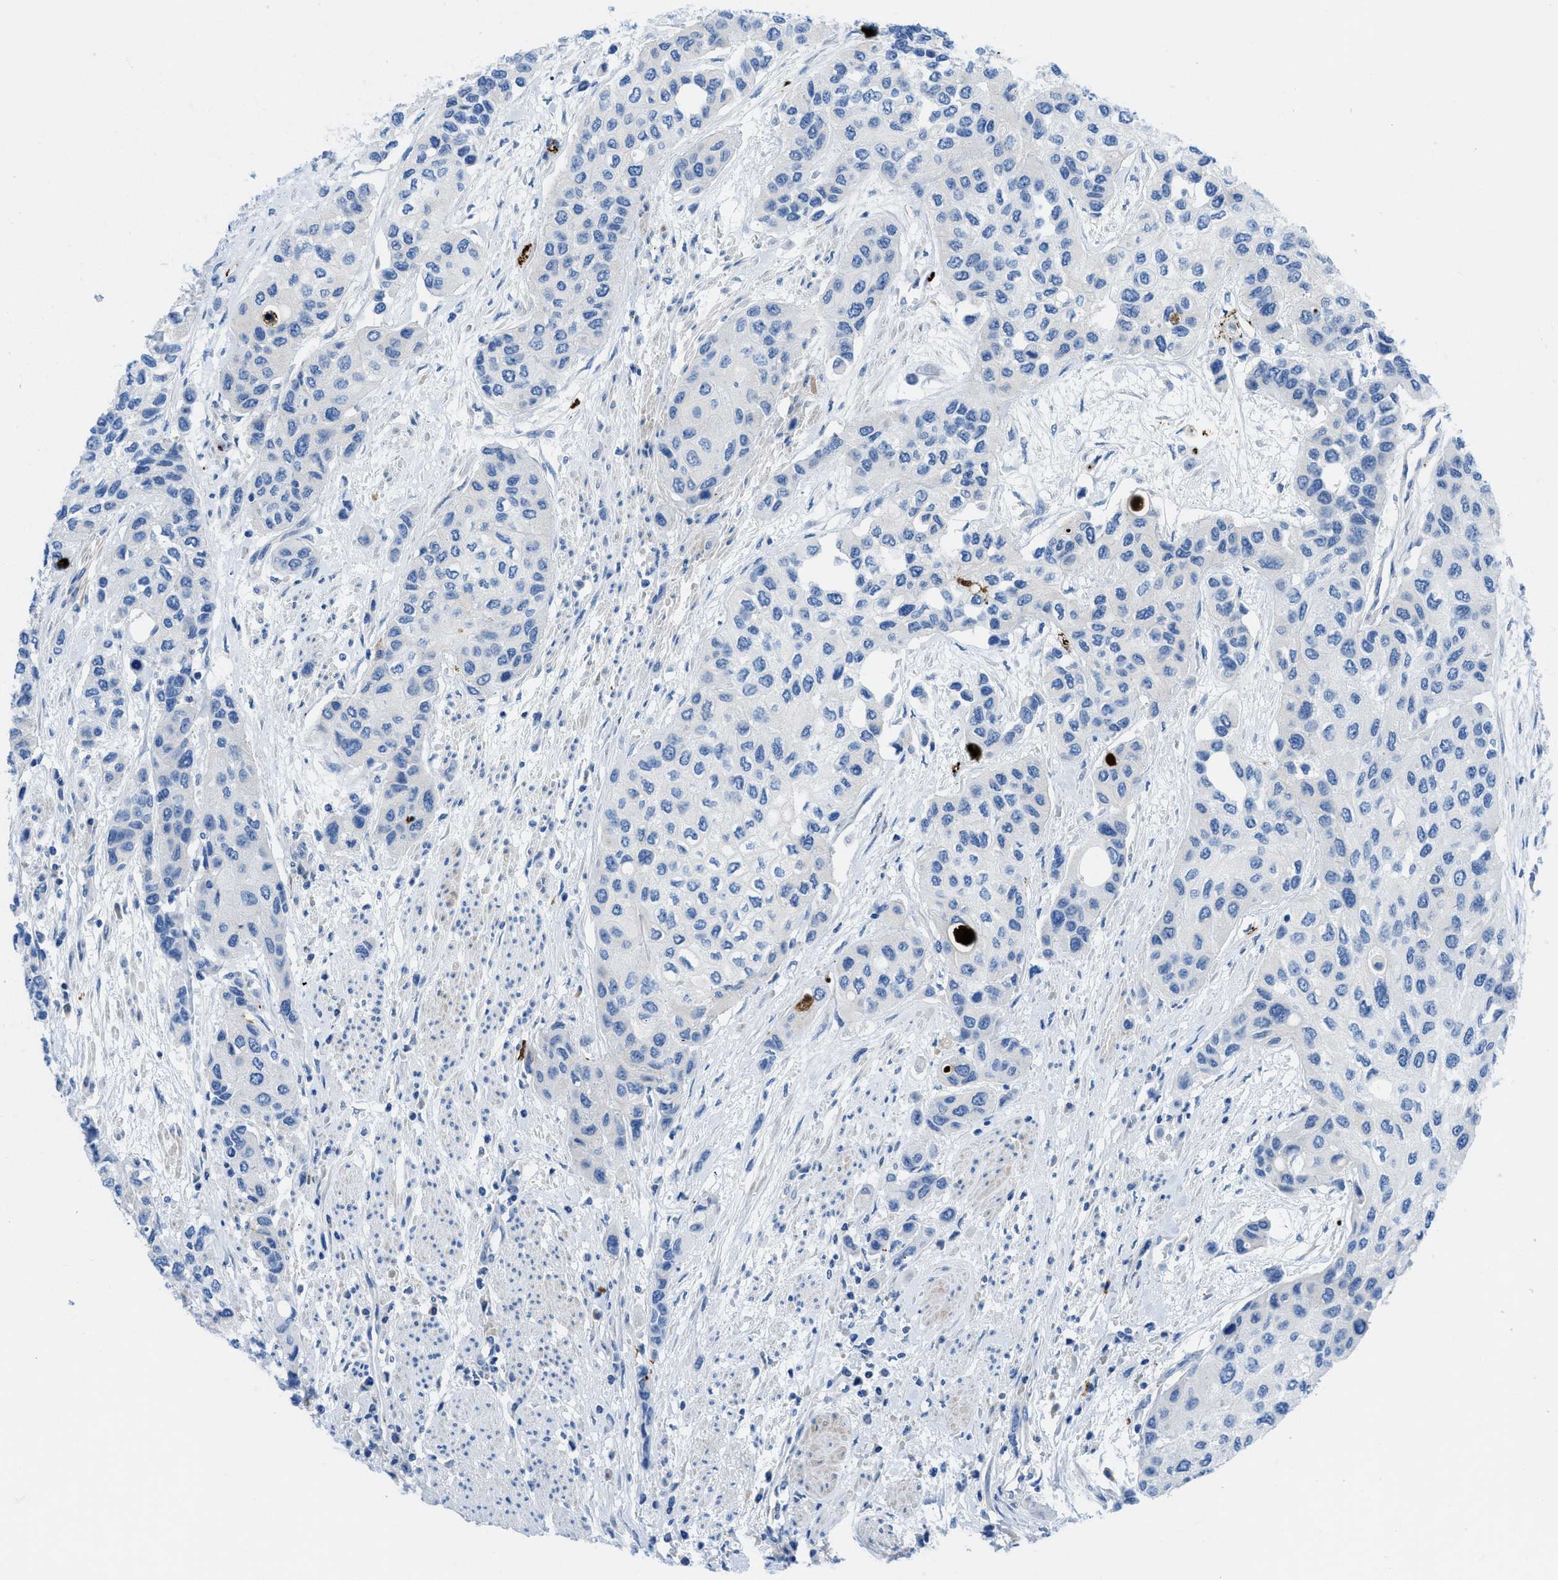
{"staining": {"intensity": "negative", "quantity": "none", "location": "none"}, "tissue": "urothelial cancer", "cell_type": "Tumor cells", "image_type": "cancer", "snomed": [{"axis": "morphology", "description": "Urothelial carcinoma, High grade"}, {"axis": "topography", "description": "Urinary bladder"}], "caption": "The micrograph displays no staining of tumor cells in high-grade urothelial carcinoma. (Brightfield microscopy of DAB immunohistochemistry (IHC) at high magnification).", "gene": "XCR1", "patient": {"sex": "female", "age": 56}}